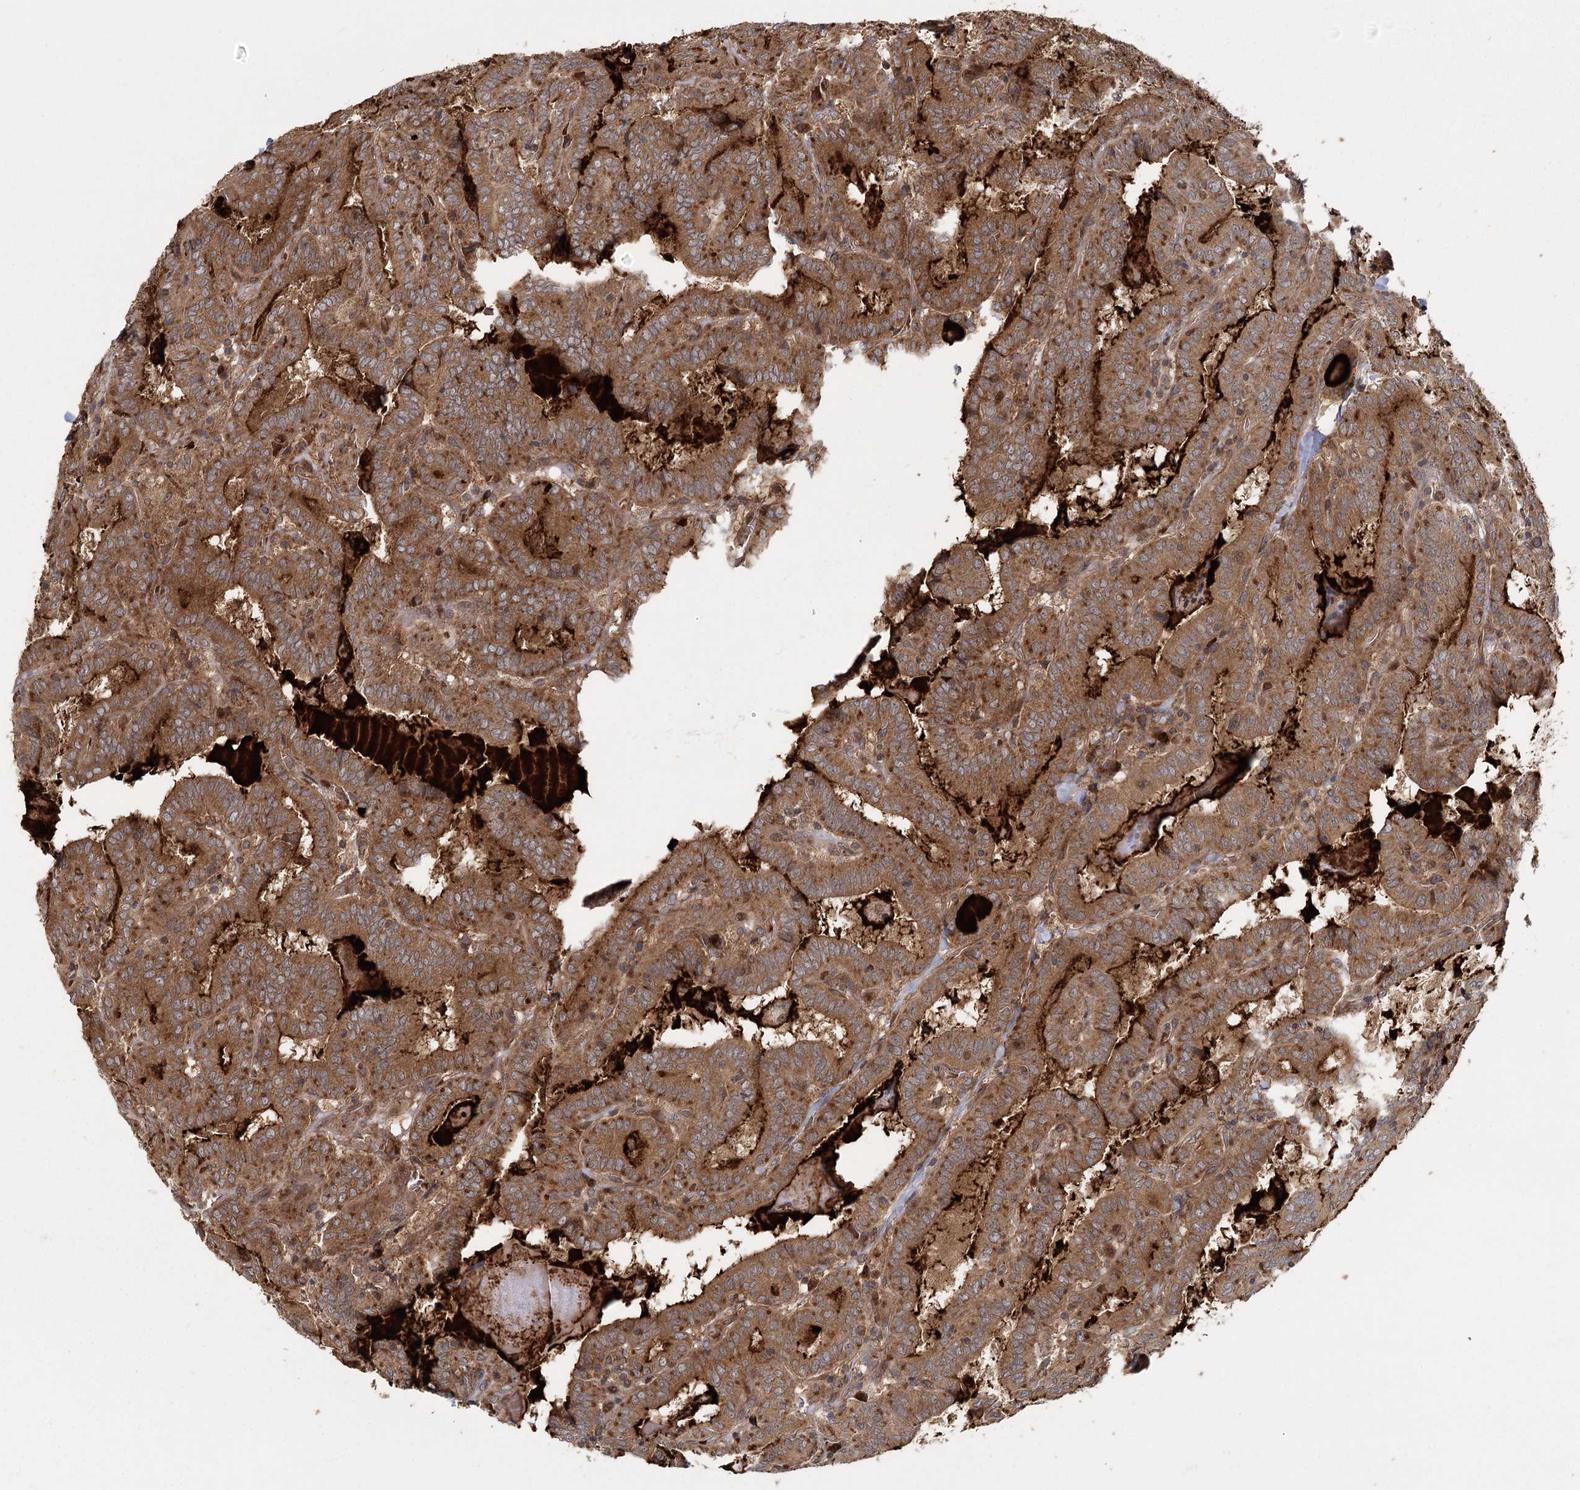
{"staining": {"intensity": "moderate", "quantity": ">75%", "location": "cytoplasmic/membranous"}, "tissue": "thyroid cancer", "cell_type": "Tumor cells", "image_type": "cancer", "snomed": [{"axis": "morphology", "description": "Papillary adenocarcinoma, NOS"}, {"axis": "topography", "description": "Thyroid gland"}], "caption": "Tumor cells reveal medium levels of moderate cytoplasmic/membranous expression in approximately >75% of cells in human thyroid cancer (papillary adenocarcinoma).", "gene": "RAPGEF6", "patient": {"sex": "female", "age": 72}}